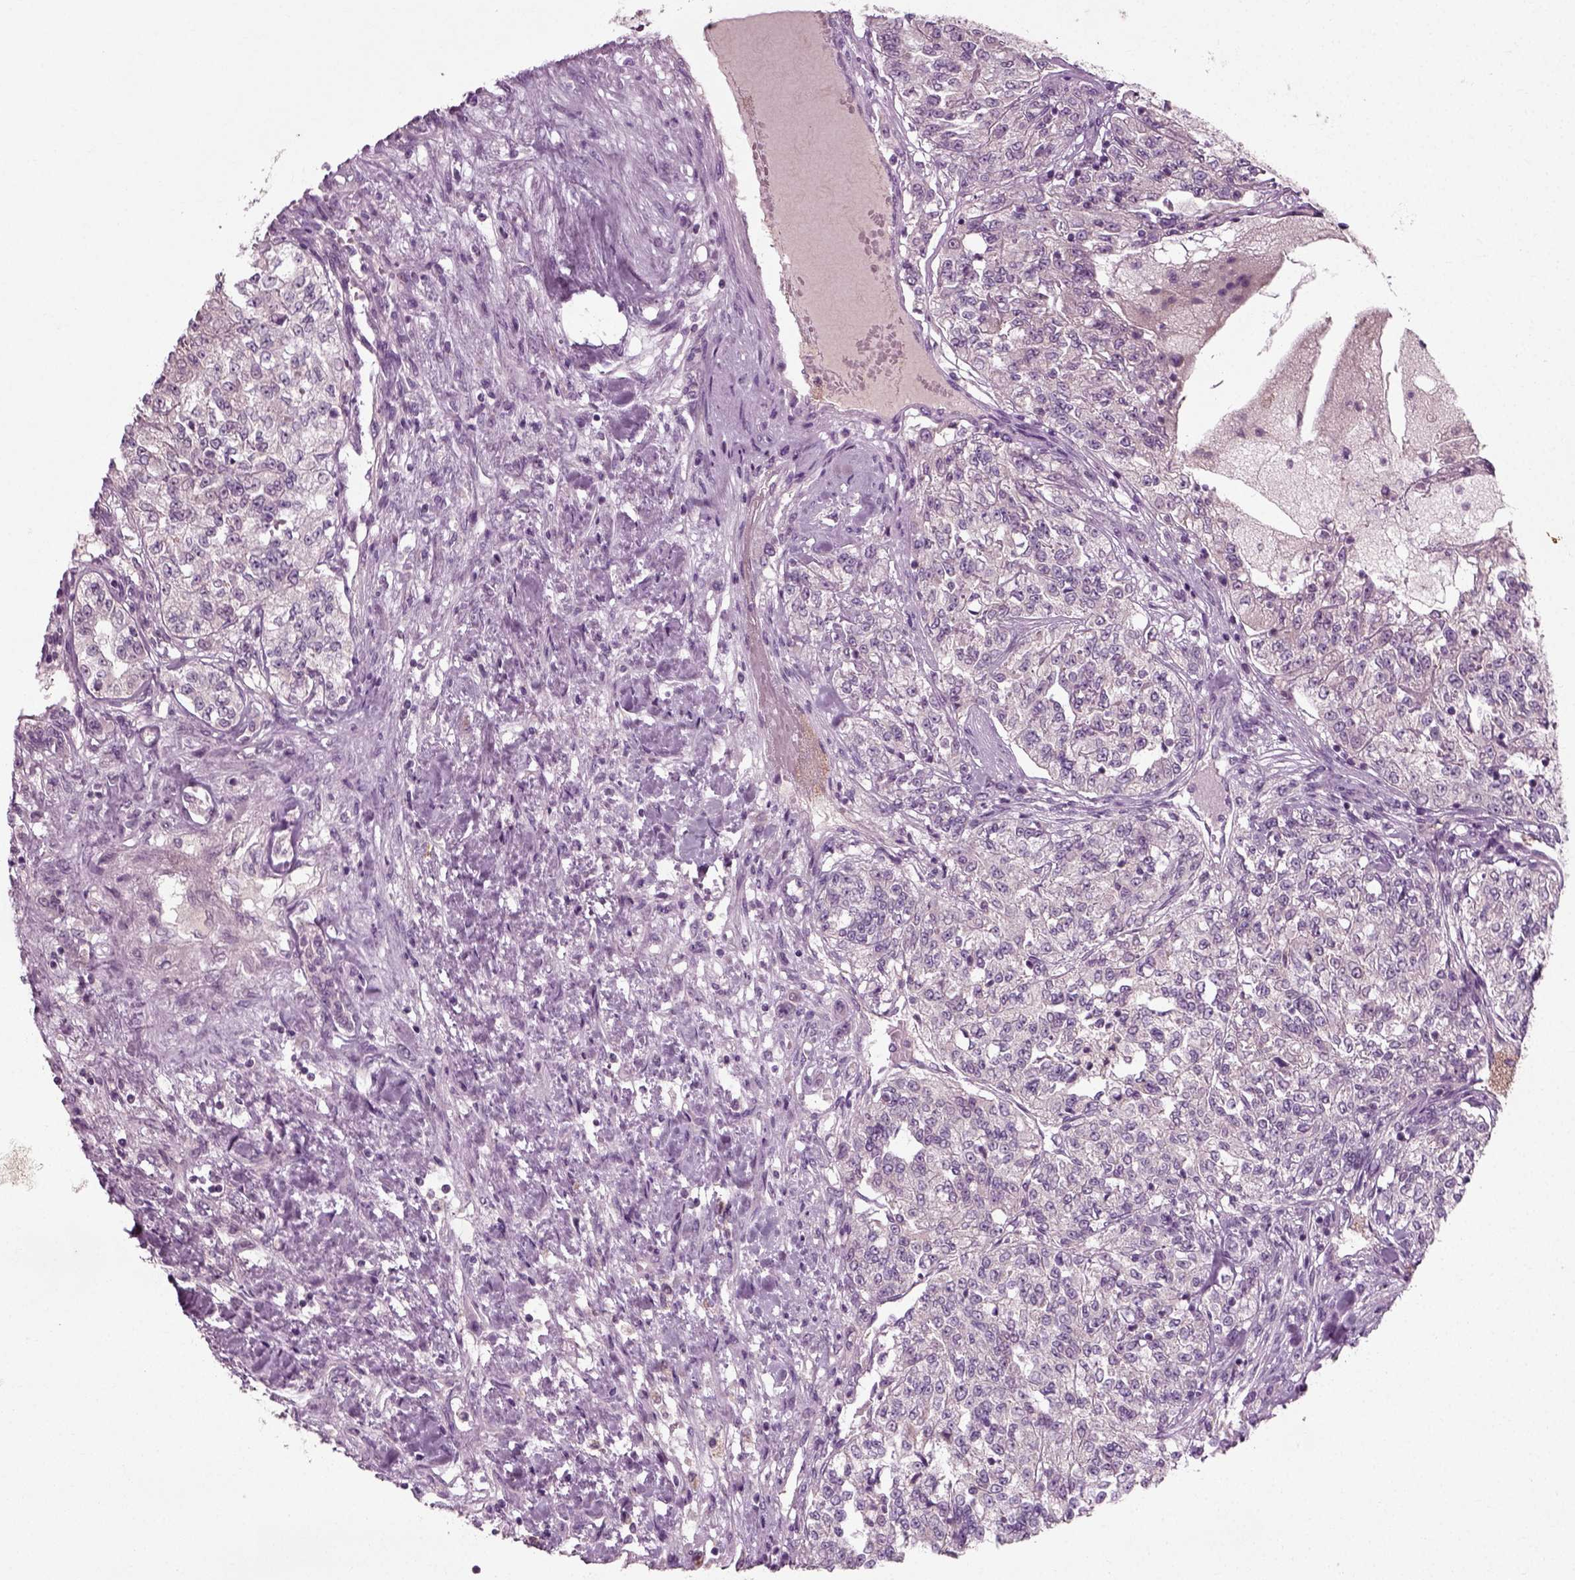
{"staining": {"intensity": "negative", "quantity": "none", "location": "none"}, "tissue": "renal cancer", "cell_type": "Tumor cells", "image_type": "cancer", "snomed": [{"axis": "morphology", "description": "Adenocarcinoma, NOS"}, {"axis": "topography", "description": "Kidney"}], "caption": "Histopathology image shows no significant protein staining in tumor cells of renal adenocarcinoma. (DAB IHC visualized using brightfield microscopy, high magnification).", "gene": "RND2", "patient": {"sex": "female", "age": 63}}